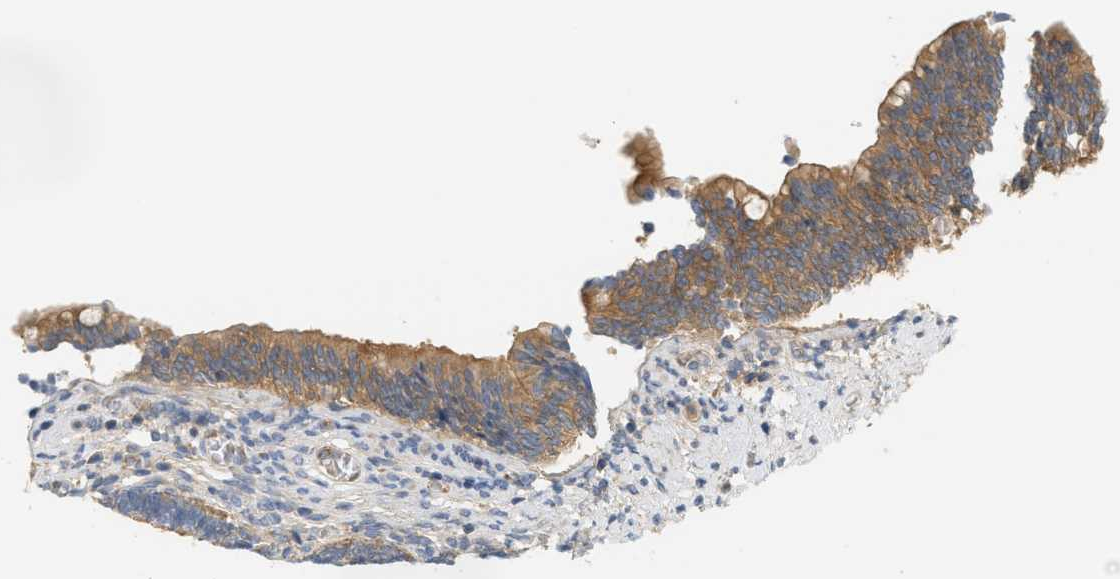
{"staining": {"intensity": "moderate", "quantity": ">75%", "location": "cytoplasmic/membranous"}, "tissue": "cervical cancer", "cell_type": "Tumor cells", "image_type": "cancer", "snomed": [{"axis": "morphology", "description": "Adenocarcinoma, NOS"}, {"axis": "topography", "description": "Cervix"}], "caption": "DAB immunohistochemical staining of adenocarcinoma (cervical) exhibits moderate cytoplasmic/membranous protein staining in approximately >75% of tumor cells.", "gene": "PAFAH1B1", "patient": {"sex": "female", "age": 44}}